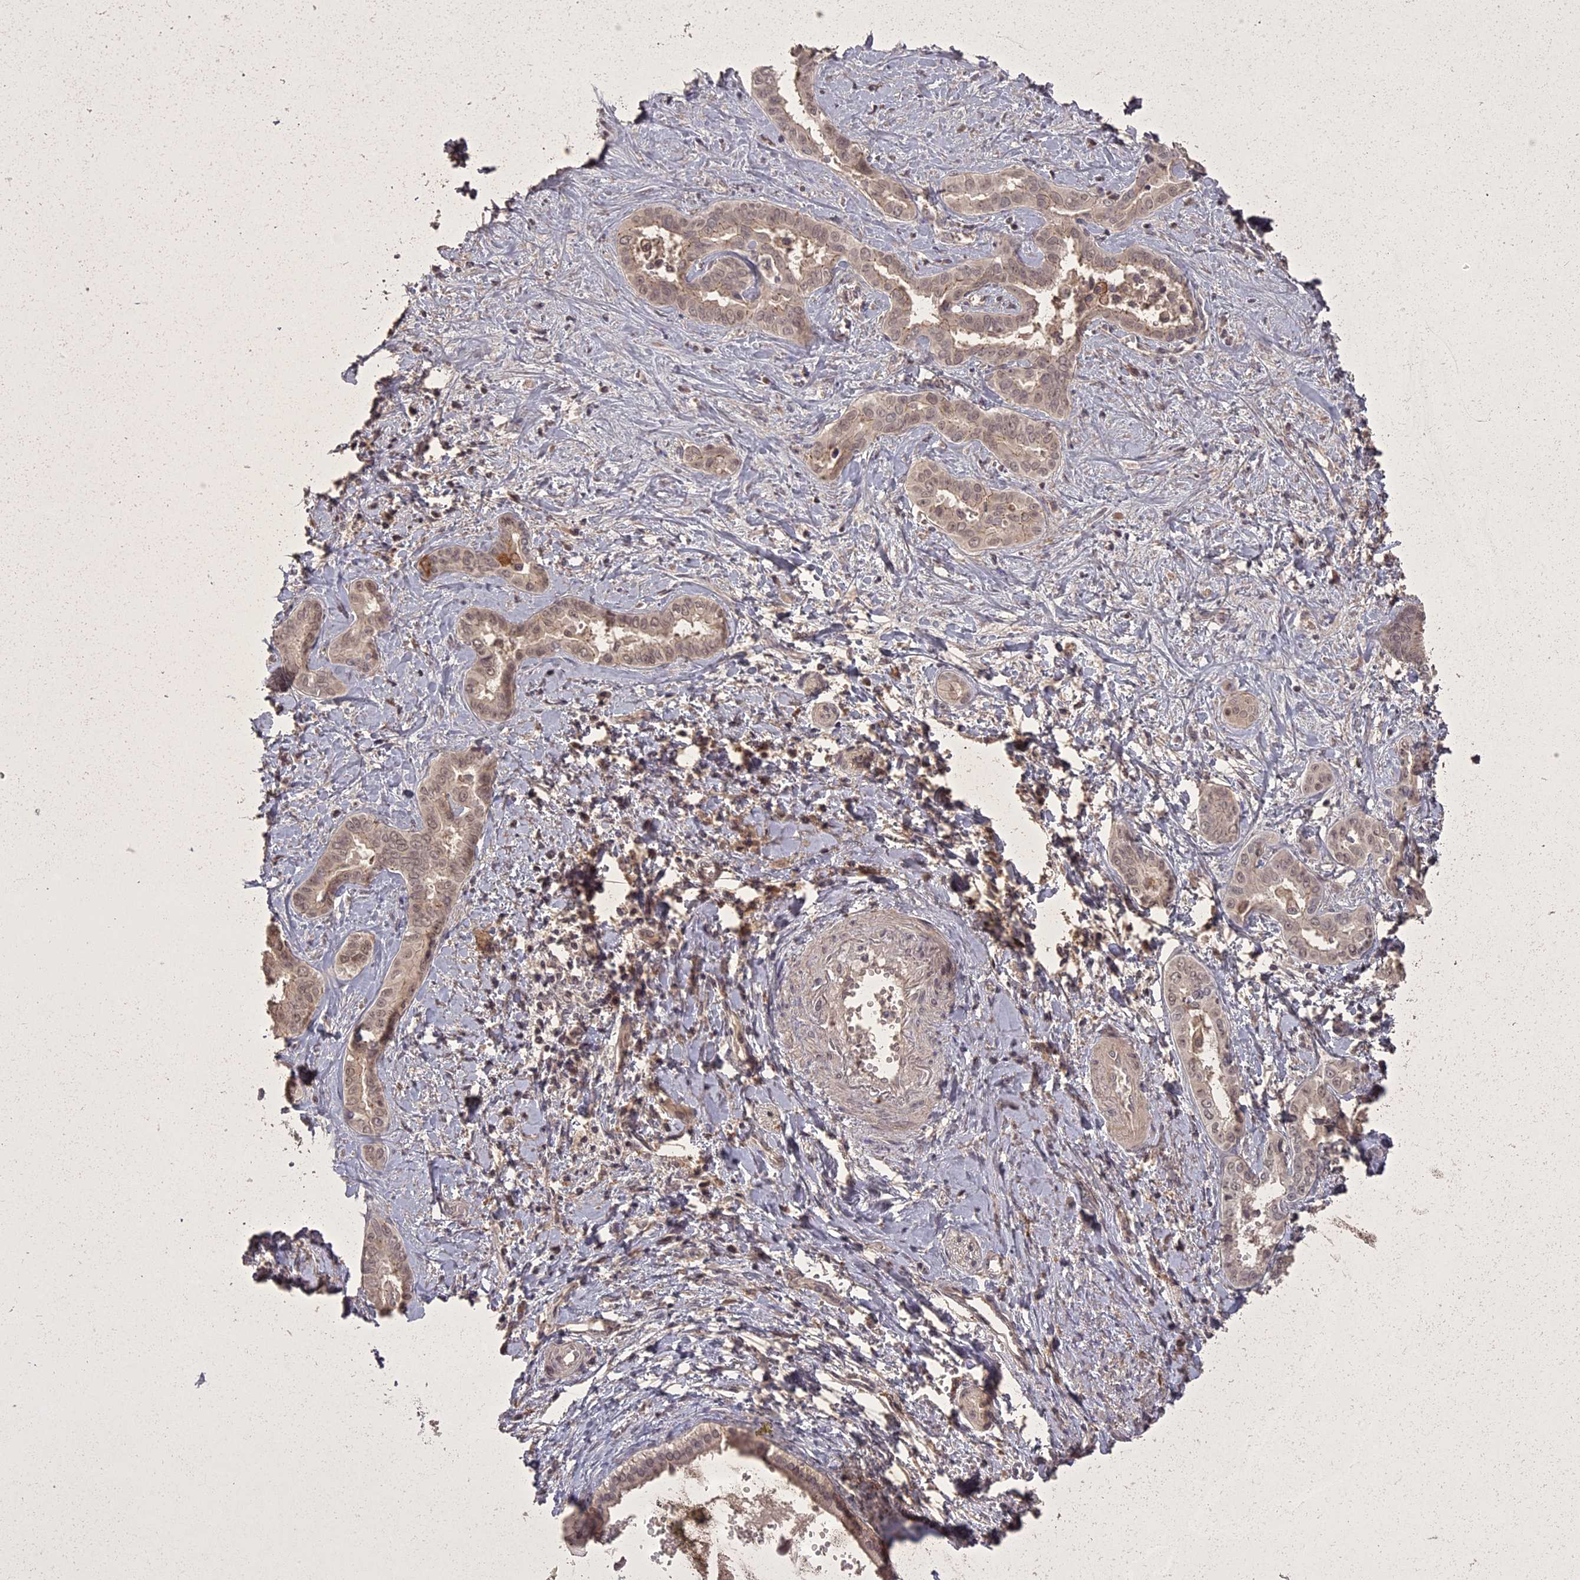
{"staining": {"intensity": "weak", "quantity": "25%-75%", "location": "cytoplasmic/membranous,nuclear"}, "tissue": "liver cancer", "cell_type": "Tumor cells", "image_type": "cancer", "snomed": [{"axis": "morphology", "description": "Cholangiocarcinoma"}, {"axis": "topography", "description": "Liver"}], "caption": "Liver cancer stained with a protein marker exhibits weak staining in tumor cells.", "gene": "ING5", "patient": {"sex": "female", "age": 77}}